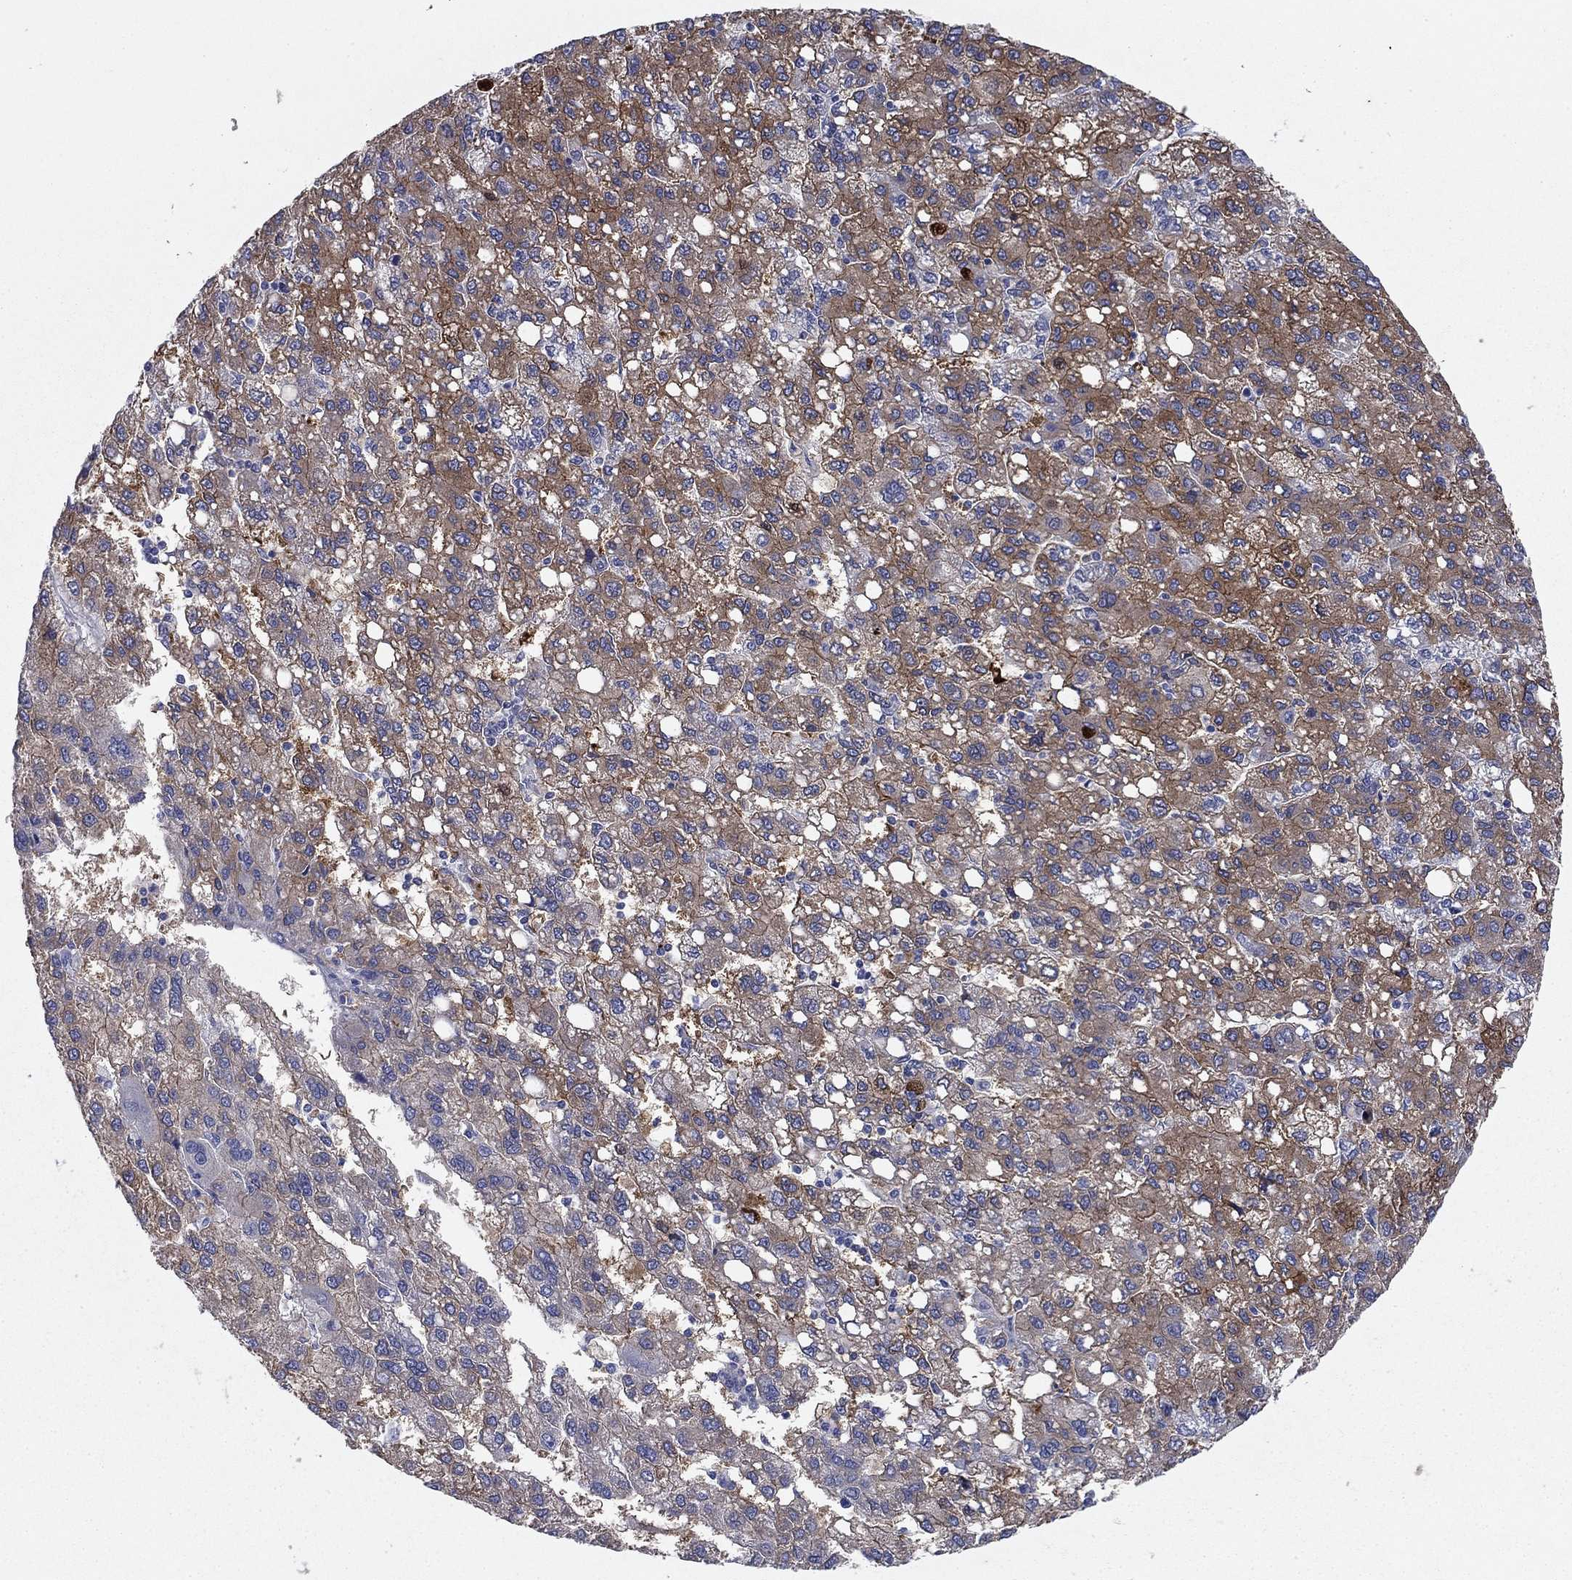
{"staining": {"intensity": "moderate", "quantity": "25%-75%", "location": "cytoplasmic/membranous"}, "tissue": "liver cancer", "cell_type": "Tumor cells", "image_type": "cancer", "snomed": [{"axis": "morphology", "description": "Carcinoma, Hepatocellular, NOS"}, {"axis": "topography", "description": "Liver"}], "caption": "Tumor cells exhibit moderate cytoplasmic/membranous staining in about 25%-75% of cells in liver cancer.", "gene": "CNTNAP4", "patient": {"sex": "female", "age": 82}}